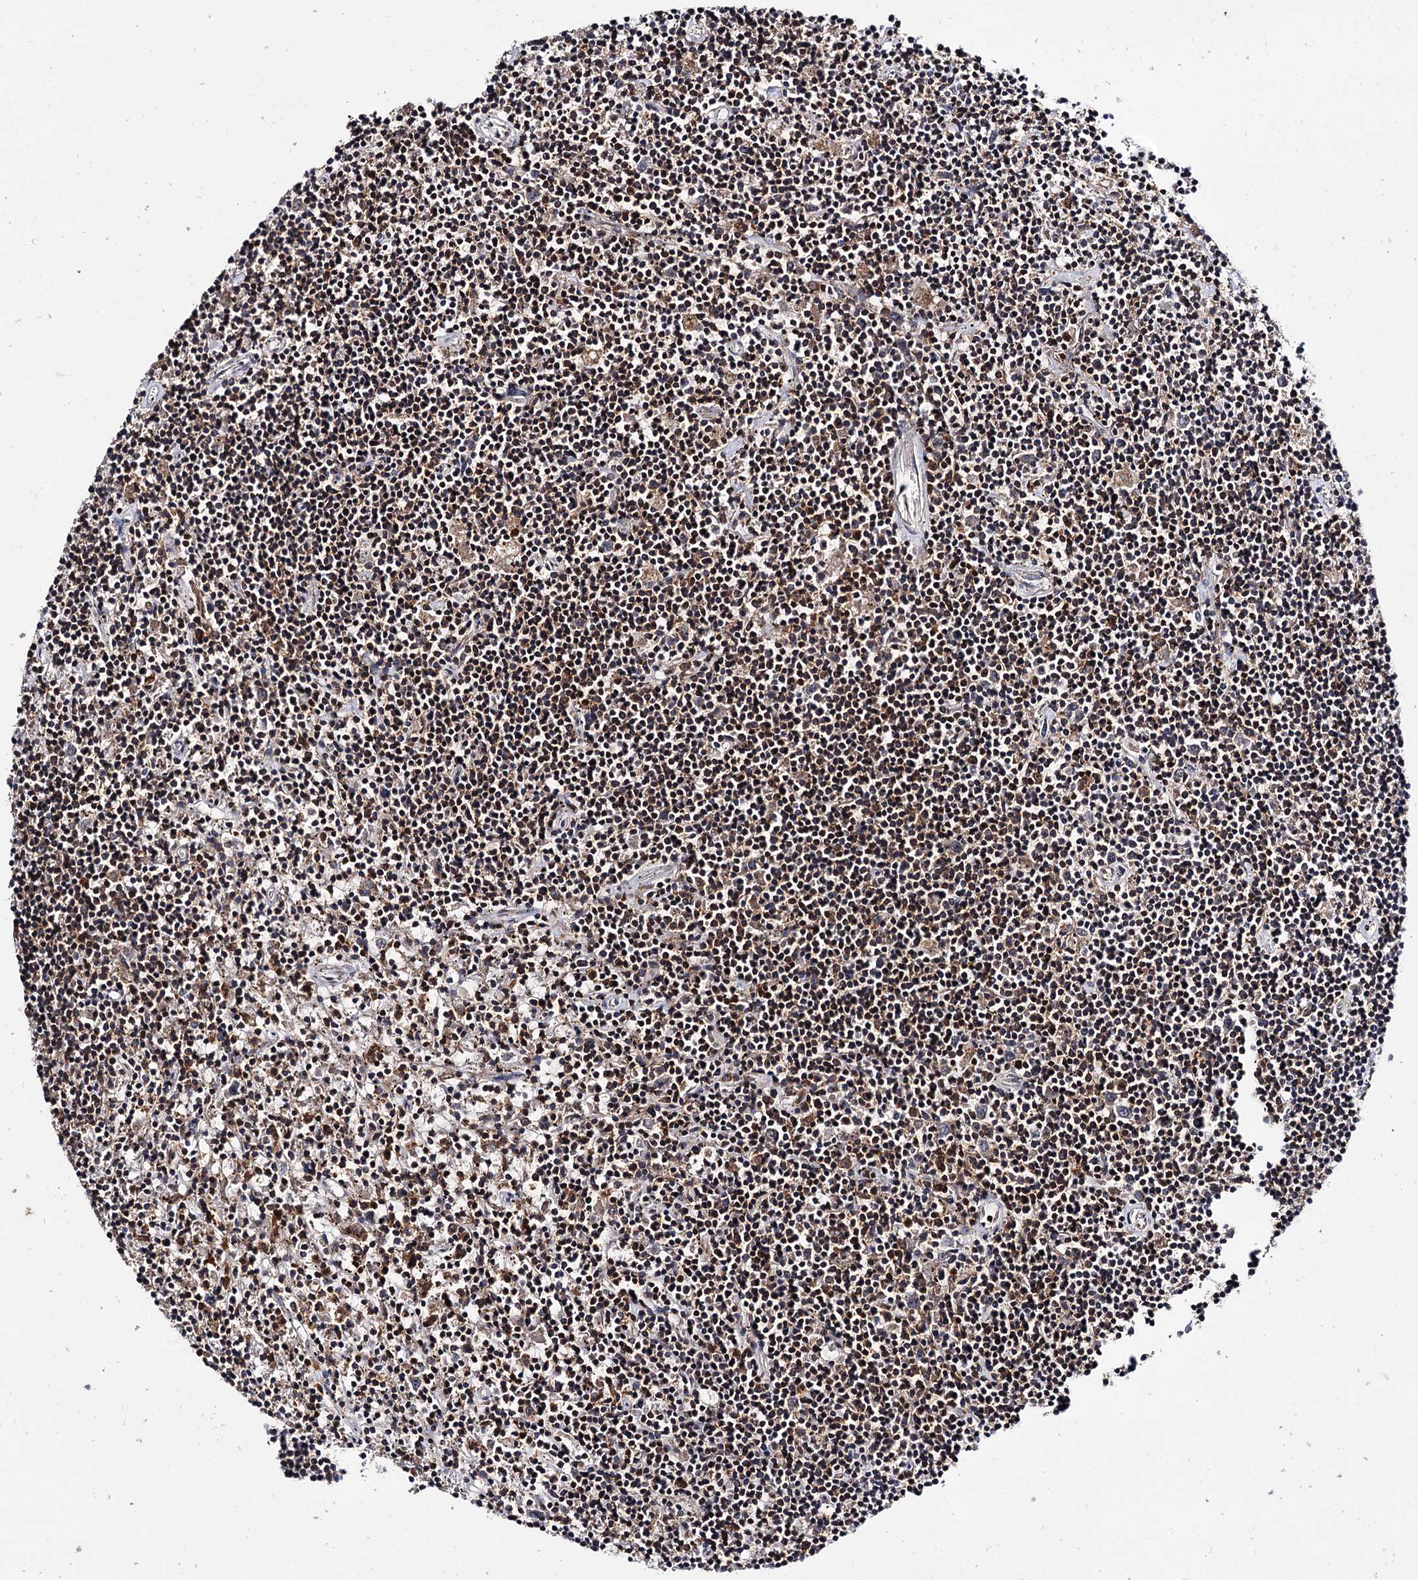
{"staining": {"intensity": "strong", "quantity": ">75%", "location": "cytoplasmic/membranous"}, "tissue": "lymphoma", "cell_type": "Tumor cells", "image_type": "cancer", "snomed": [{"axis": "morphology", "description": "Malignant lymphoma, non-Hodgkin's type, Low grade"}, {"axis": "topography", "description": "Spleen"}], "caption": "DAB immunohistochemical staining of lymphoma exhibits strong cytoplasmic/membranous protein staining in about >75% of tumor cells. (DAB (3,3'-diaminobenzidine) IHC, brown staining for protein, blue staining for nuclei).", "gene": "UBASH3B", "patient": {"sex": "male", "age": 76}}